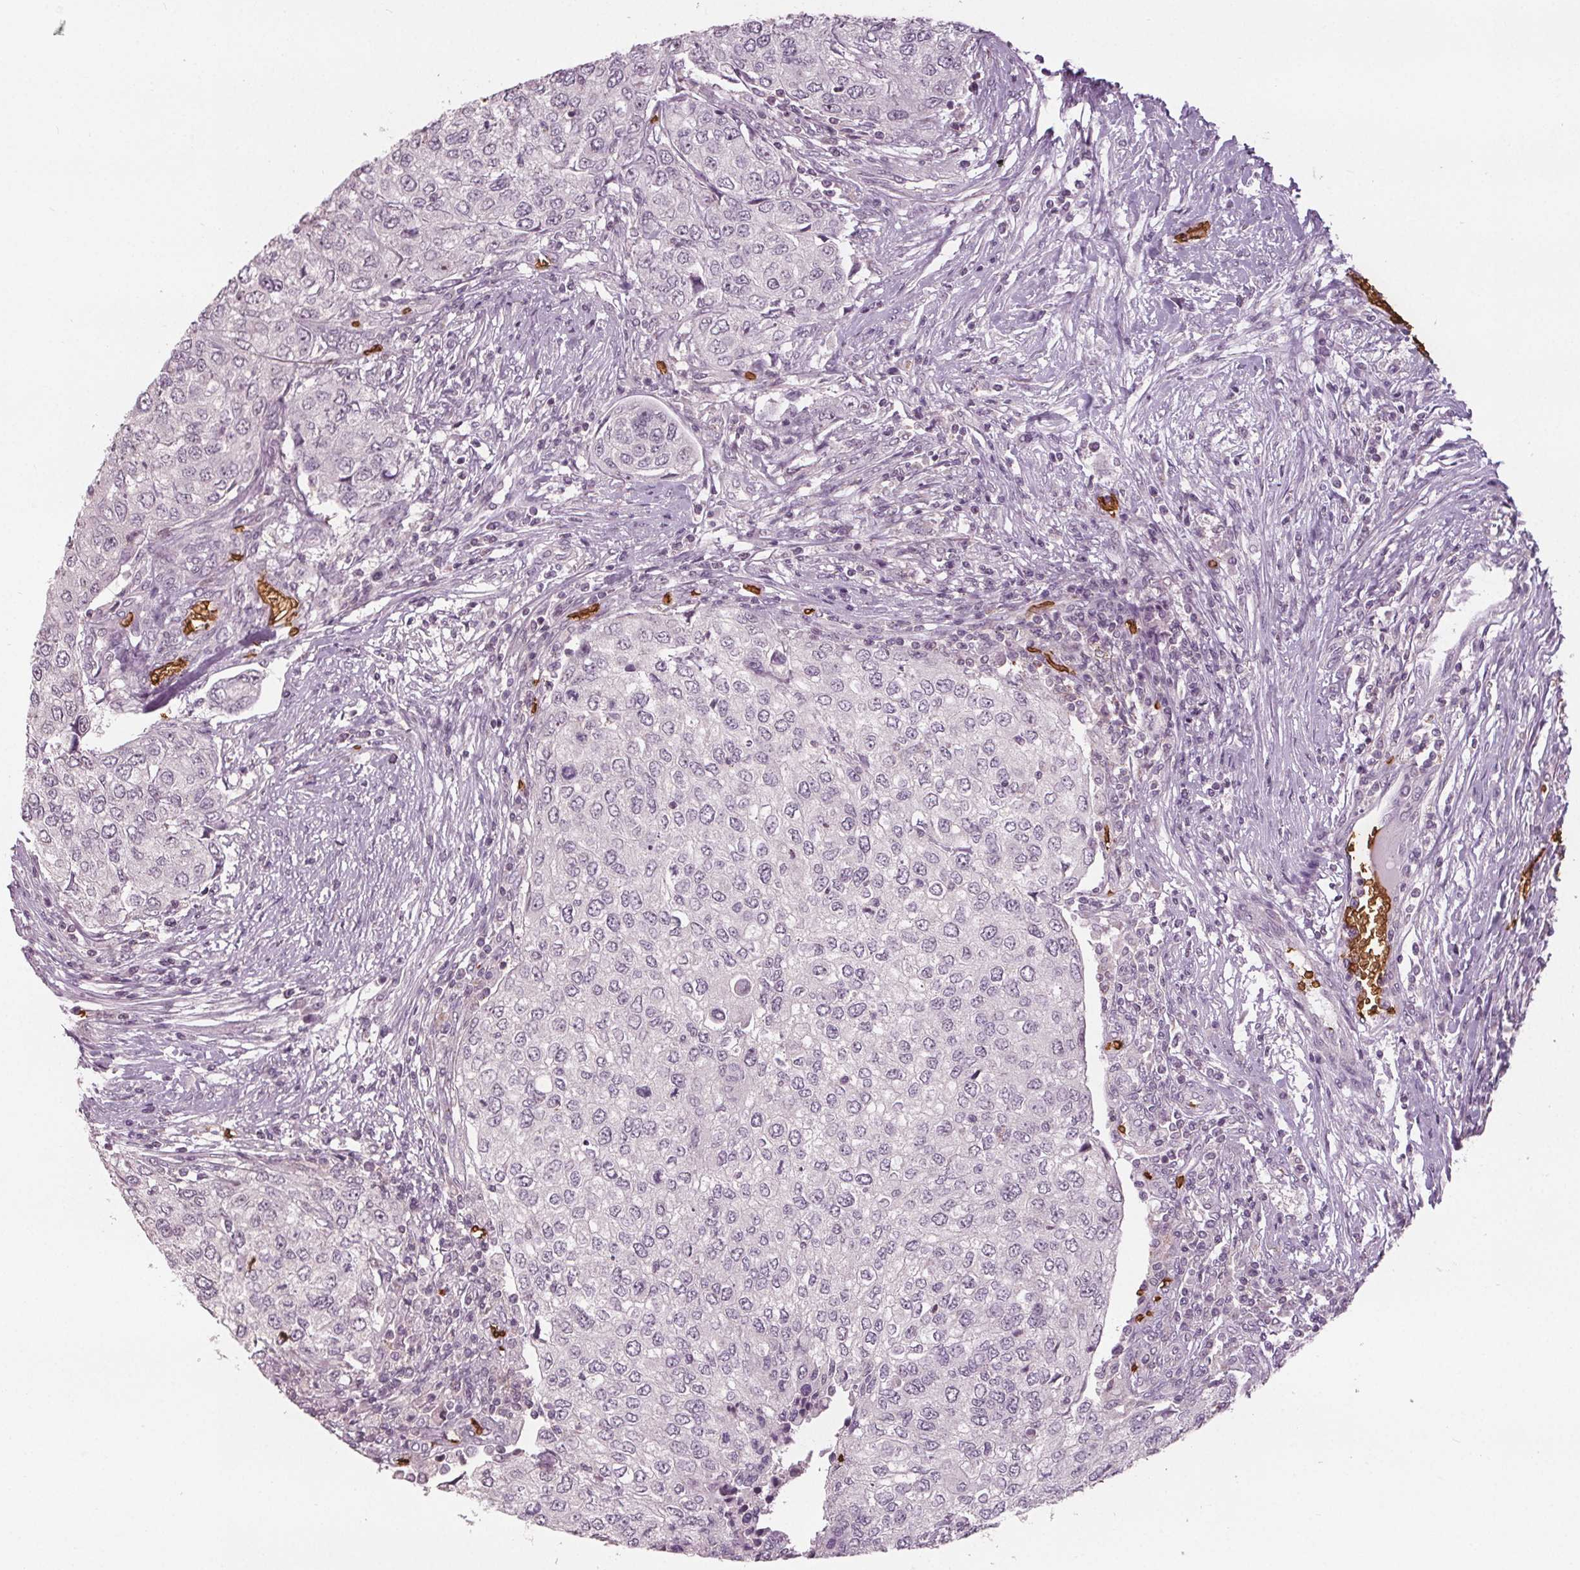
{"staining": {"intensity": "negative", "quantity": "none", "location": "none"}, "tissue": "urothelial cancer", "cell_type": "Tumor cells", "image_type": "cancer", "snomed": [{"axis": "morphology", "description": "Urothelial carcinoma, High grade"}, {"axis": "topography", "description": "Urinary bladder"}], "caption": "A photomicrograph of human urothelial cancer is negative for staining in tumor cells.", "gene": "SLC4A1", "patient": {"sex": "female", "age": 78}}